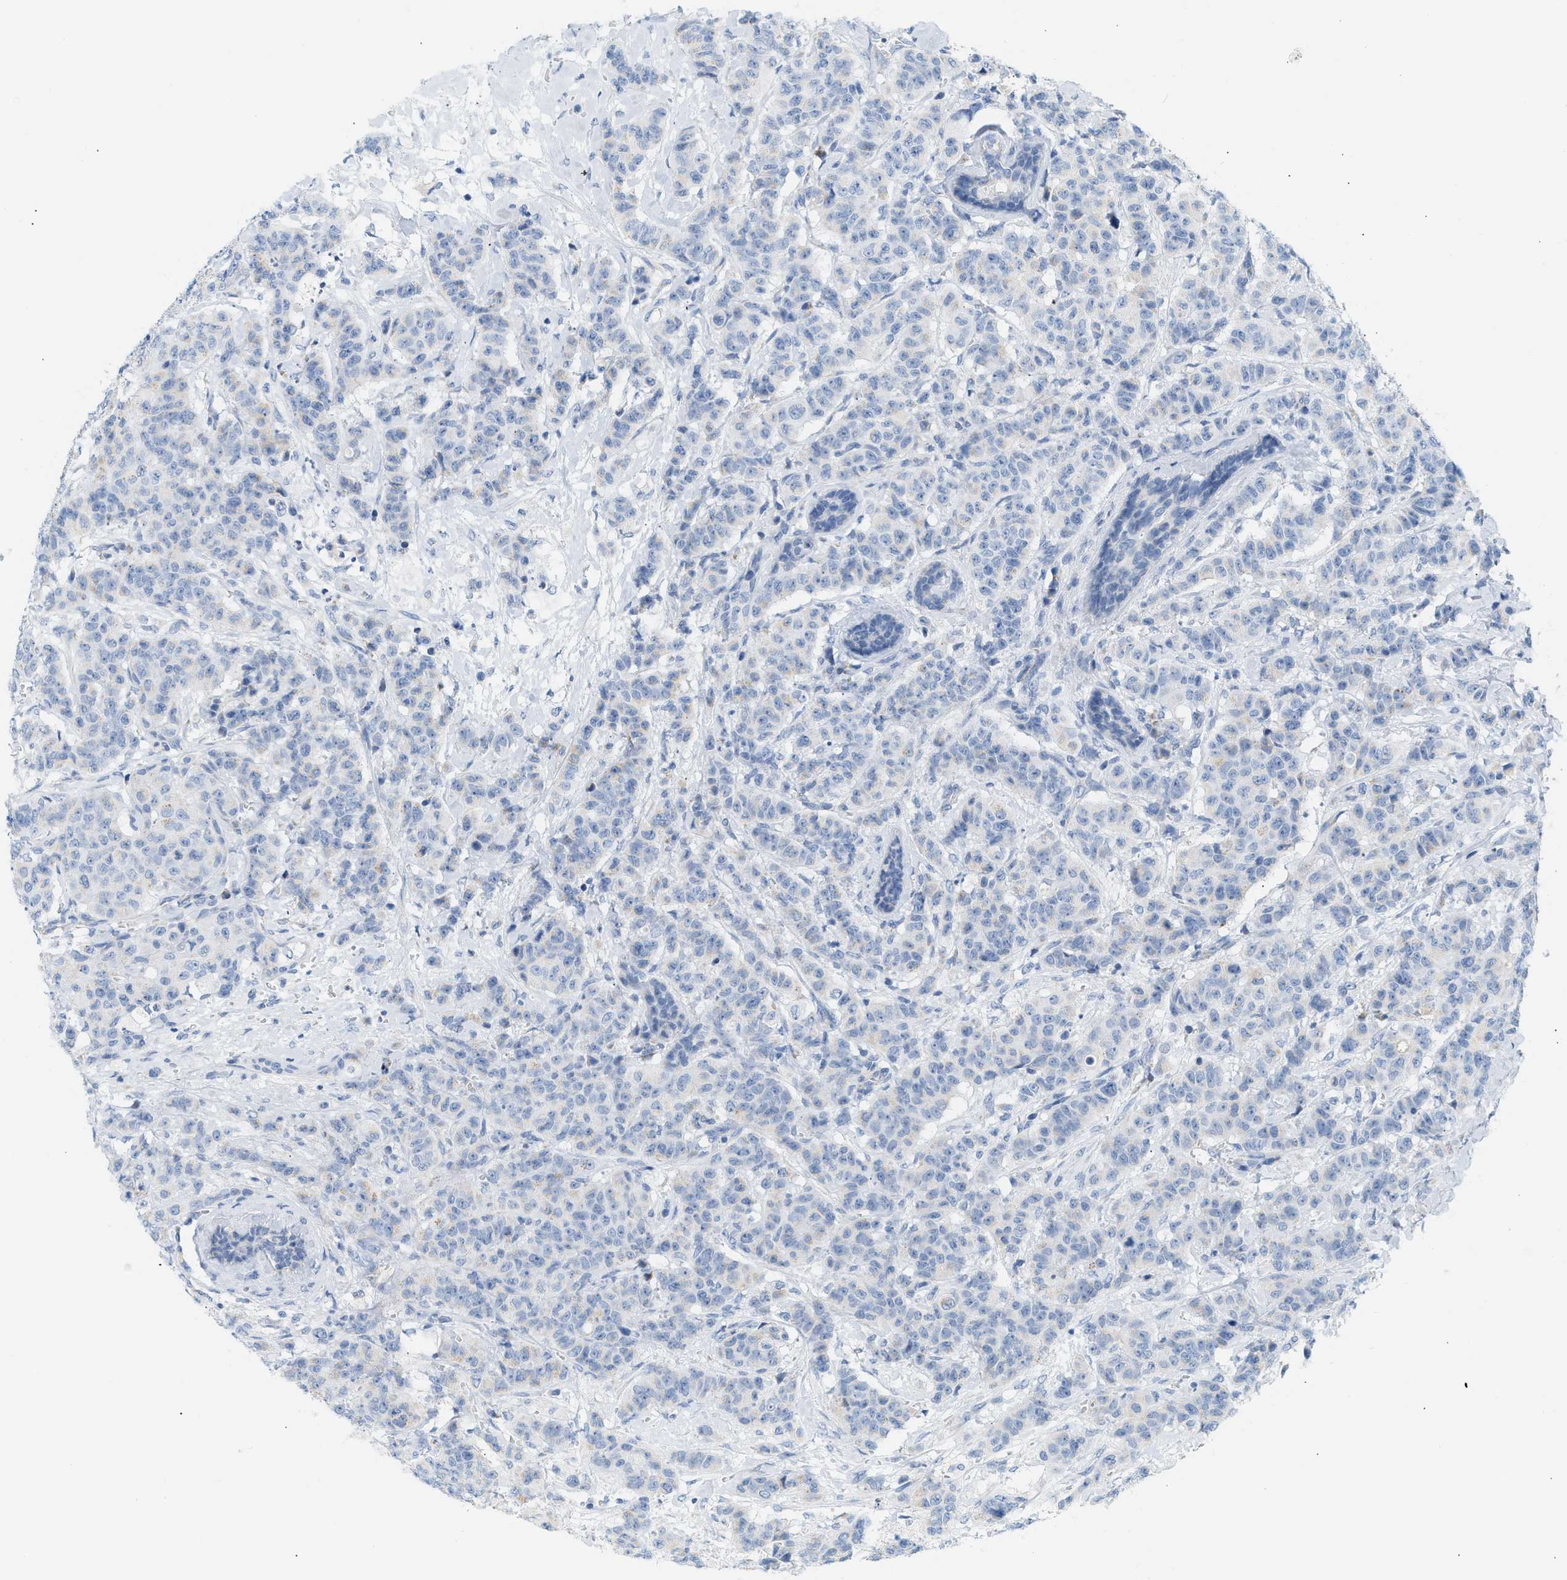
{"staining": {"intensity": "negative", "quantity": "none", "location": "none"}, "tissue": "breast cancer", "cell_type": "Tumor cells", "image_type": "cancer", "snomed": [{"axis": "morphology", "description": "Normal tissue, NOS"}, {"axis": "morphology", "description": "Duct carcinoma"}, {"axis": "topography", "description": "Breast"}], "caption": "There is no significant expression in tumor cells of breast cancer (invasive ductal carcinoma). (Stains: DAB (3,3'-diaminobenzidine) immunohistochemistry with hematoxylin counter stain, Microscopy: brightfield microscopy at high magnification).", "gene": "NDUFS8", "patient": {"sex": "female", "age": 40}}